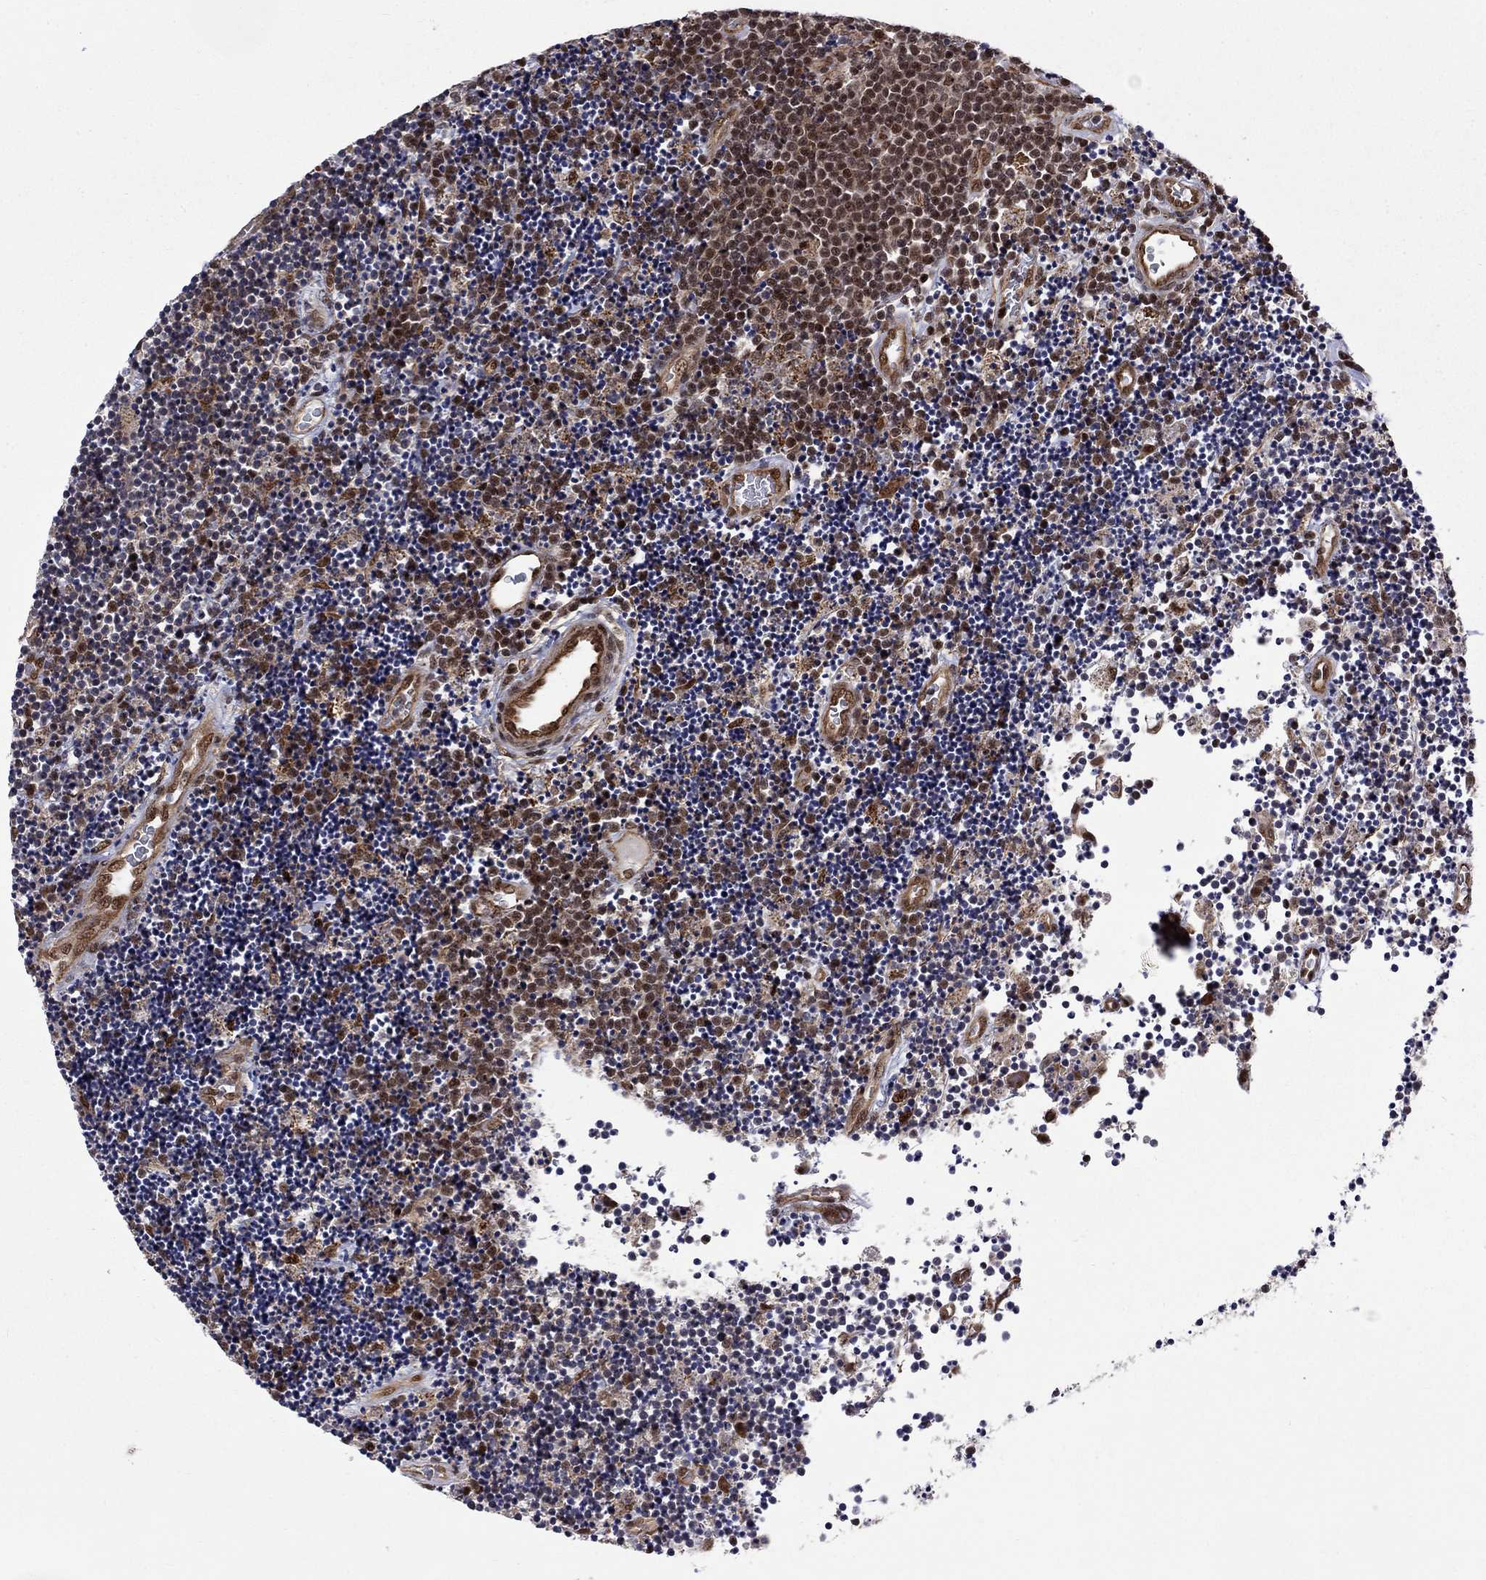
{"staining": {"intensity": "moderate", "quantity": "25%-75%", "location": "nuclear"}, "tissue": "lymphoma", "cell_type": "Tumor cells", "image_type": "cancer", "snomed": [{"axis": "morphology", "description": "Malignant lymphoma, non-Hodgkin's type, Low grade"}, {"axis": "topography", "description": "Brain"}], "caption": "An image of malignant lymphoma, non-Hodgkin's type (low-grade) stained for a protein shows moderate nuclear brown staining in tumor cells.", "gene": "KPNA3", "patient": {"sex": "female", "age": 66}}